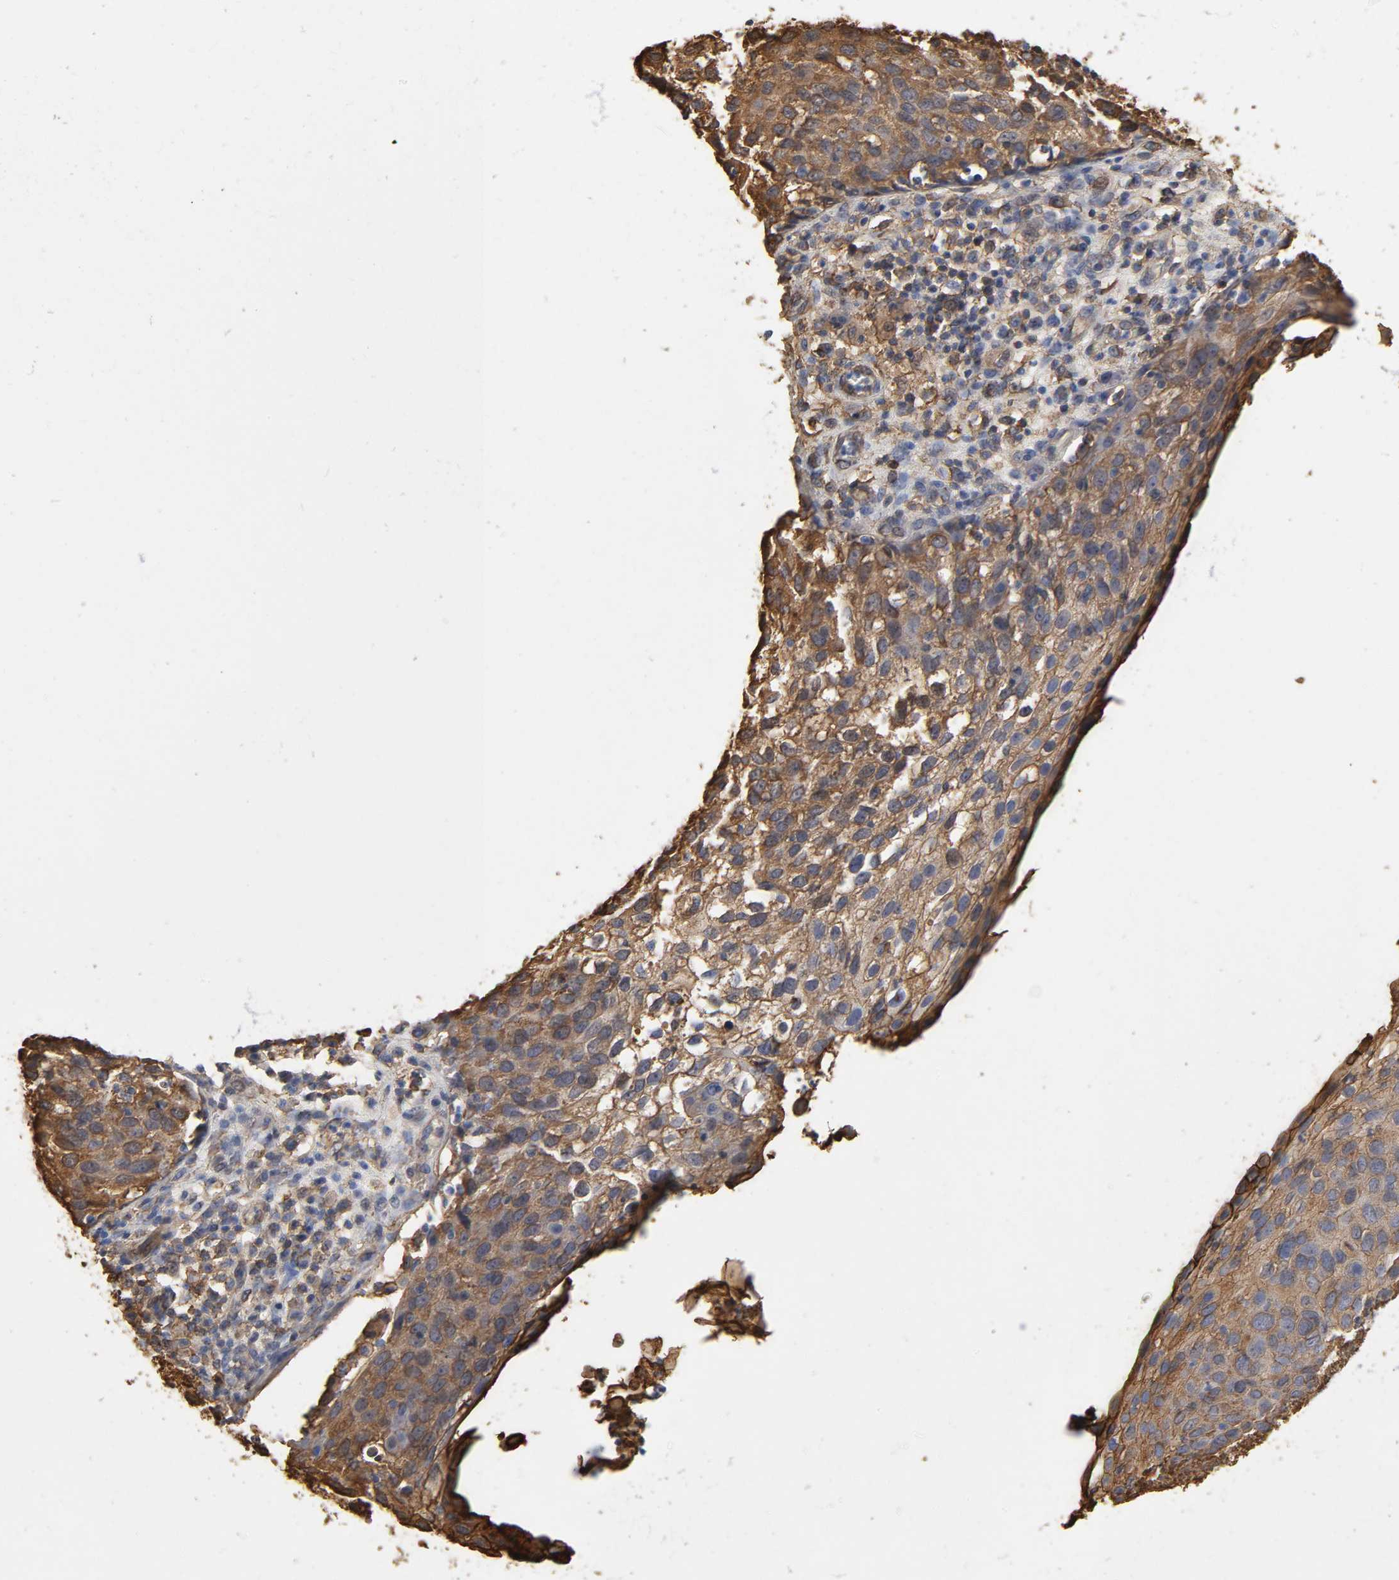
{"staining": {"intensity": "moderate", "quantity": ">75%", "location": "cytoplasmic/membranous"}, "tissue": "skin cancer", "cell_type": "Tumor cells", "image_type": "cancer", "snomed": [{"axis": "morphology", "description": "Squamous cell carcinoma, NOS"}, {"axis": "topography", "description": "Skin"}], "caption": "Protein expression analysis of skin squamous cell carcinoma exhibits moderate cytoplasmic/membranous positivity in about >75% of tumor cells.", "gene": "ANXA2", "patient": {"sex": "male", "age": 87}}